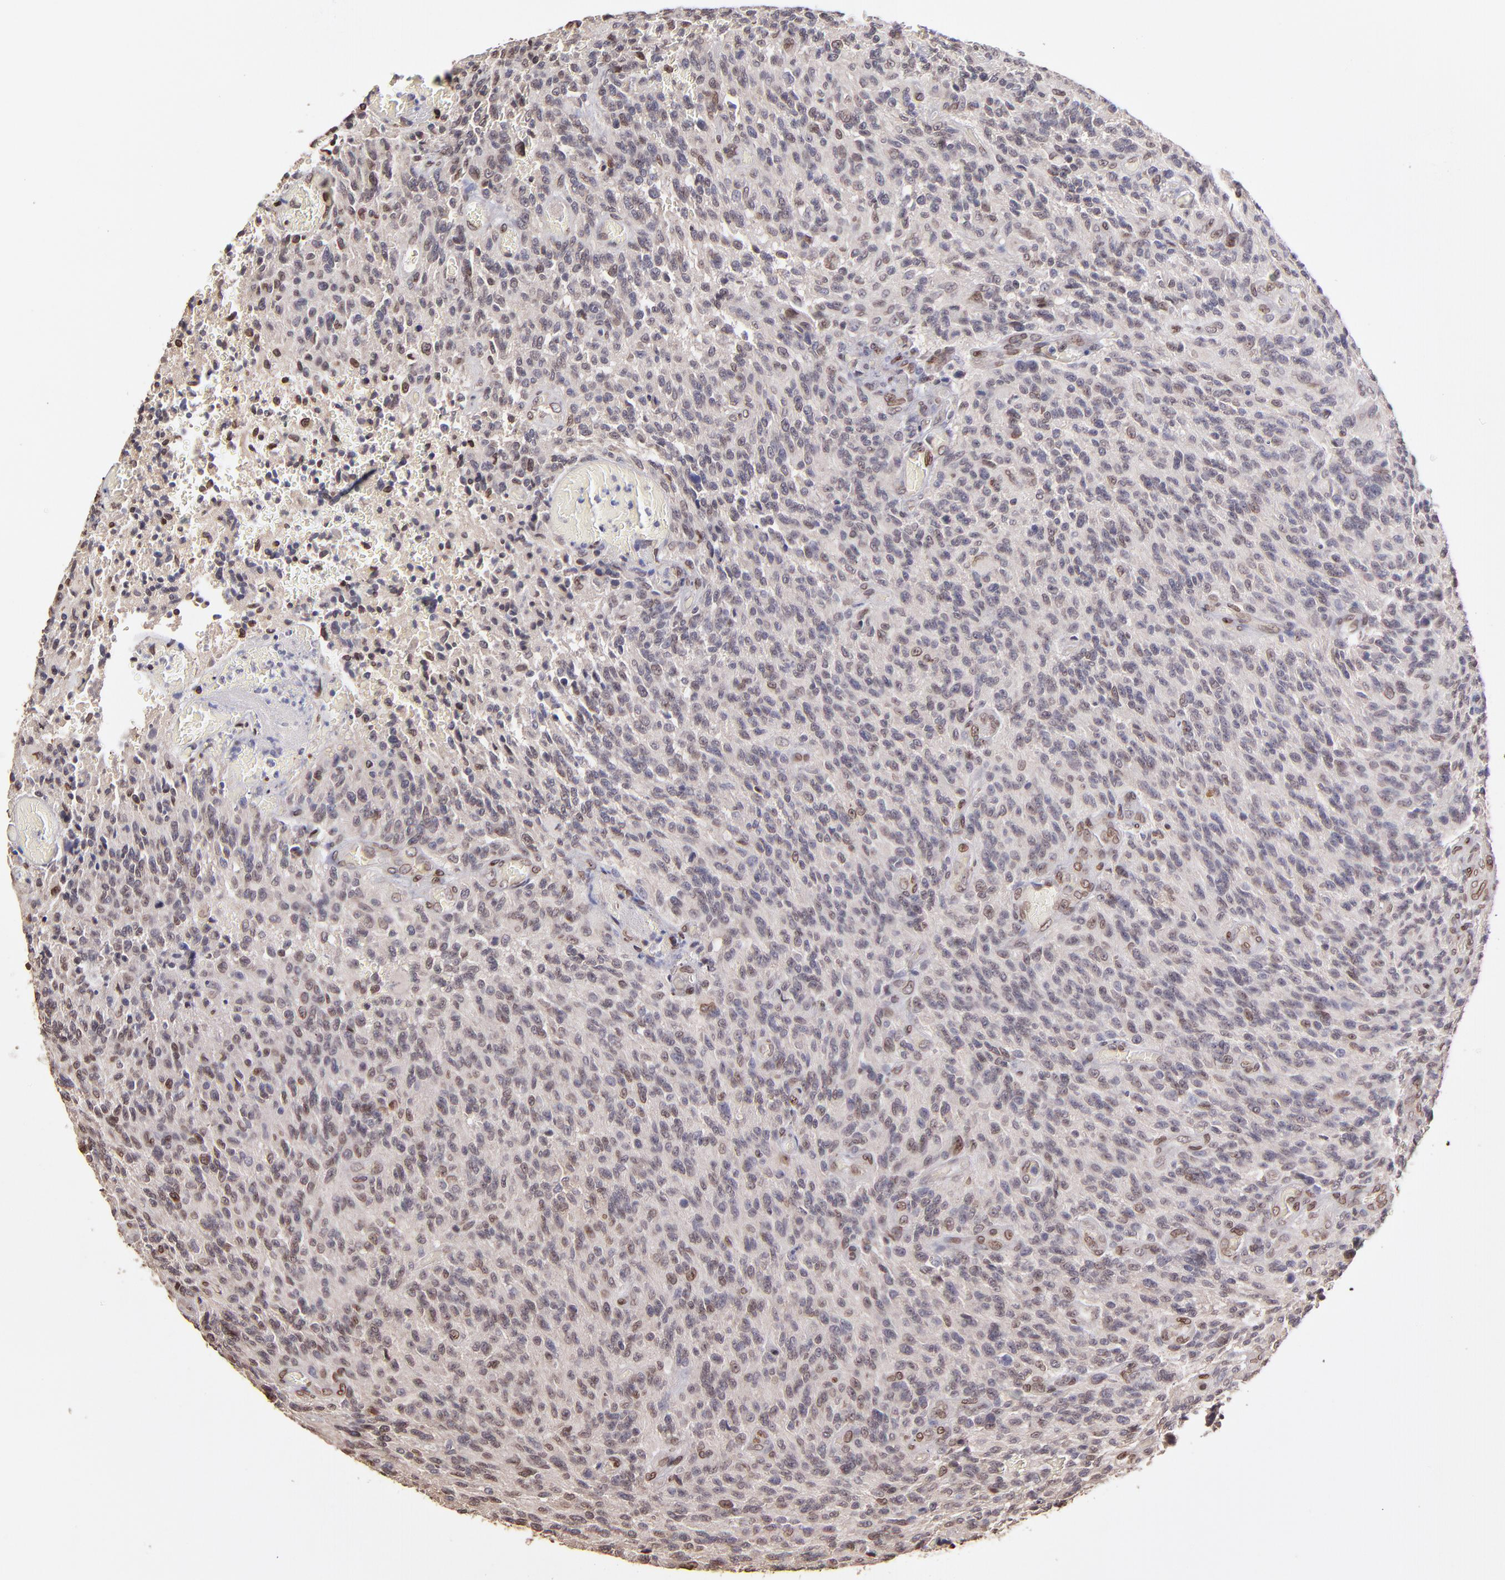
{"staining": {"intensity": "weak", "quantity": "<25%", "location": "cytoplasmic/membranous,nuclear"}, "tissue": "glioma", "cell_type": "Tumor cells", "image_type": "cancer", "snomed": [{"axis": "morphology", "description": "Normal tissue, NOS"}, {"axis": "morphology", "description": "Glioma, malignant, High grade"}, {"axis": "topography", "description": "Cerebral cortex"}], "caption": "Immunohistochemistry image of neoplastic tissue: human glioma stained with DAB (3,3'-diaminobenzidine) exhibits no significant protein positivity in tumor cells.", "gene": "PUM3", "patient": {"sex": "male", "age": 56}}